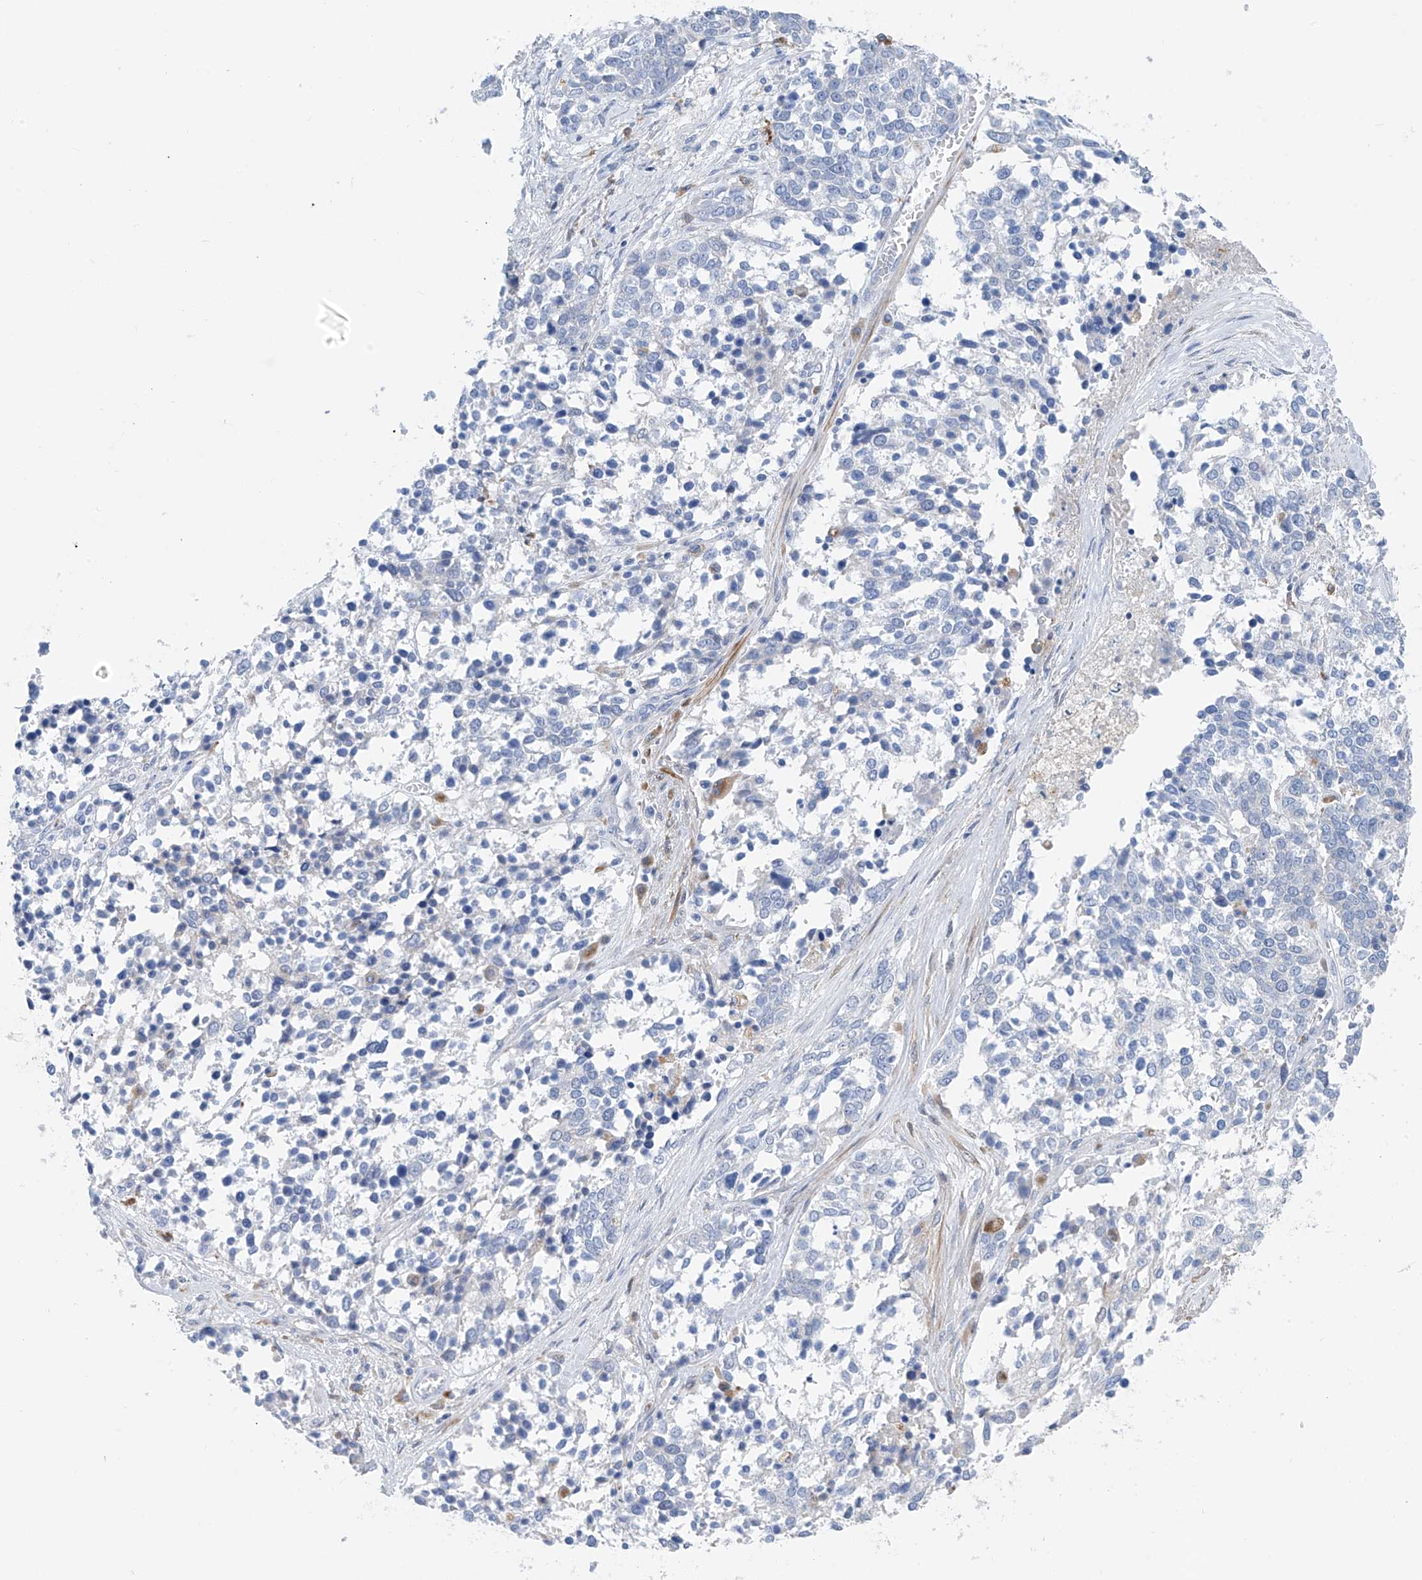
{"staining": {"intensity": "negative", "quantity": "none", "location": "none"}, "tissue": "ovarian cancer", "cell_type": "Tumor cells", "image_type": "cancer", "snomed": [{"axis": "morphology", "description": "Cystadenocarcinoma, serous, NOS"}, {"axis": "topography", "description": "Ovary"}], "caption": "An IHC image of serous cystadenocarcinoma (ovarian) is shown. There is no staining in tumor cells of serous cystadenocarcinoma (ovarian).", "gene": "GLMP", "patient": {"sex": "female", "age": 44}}